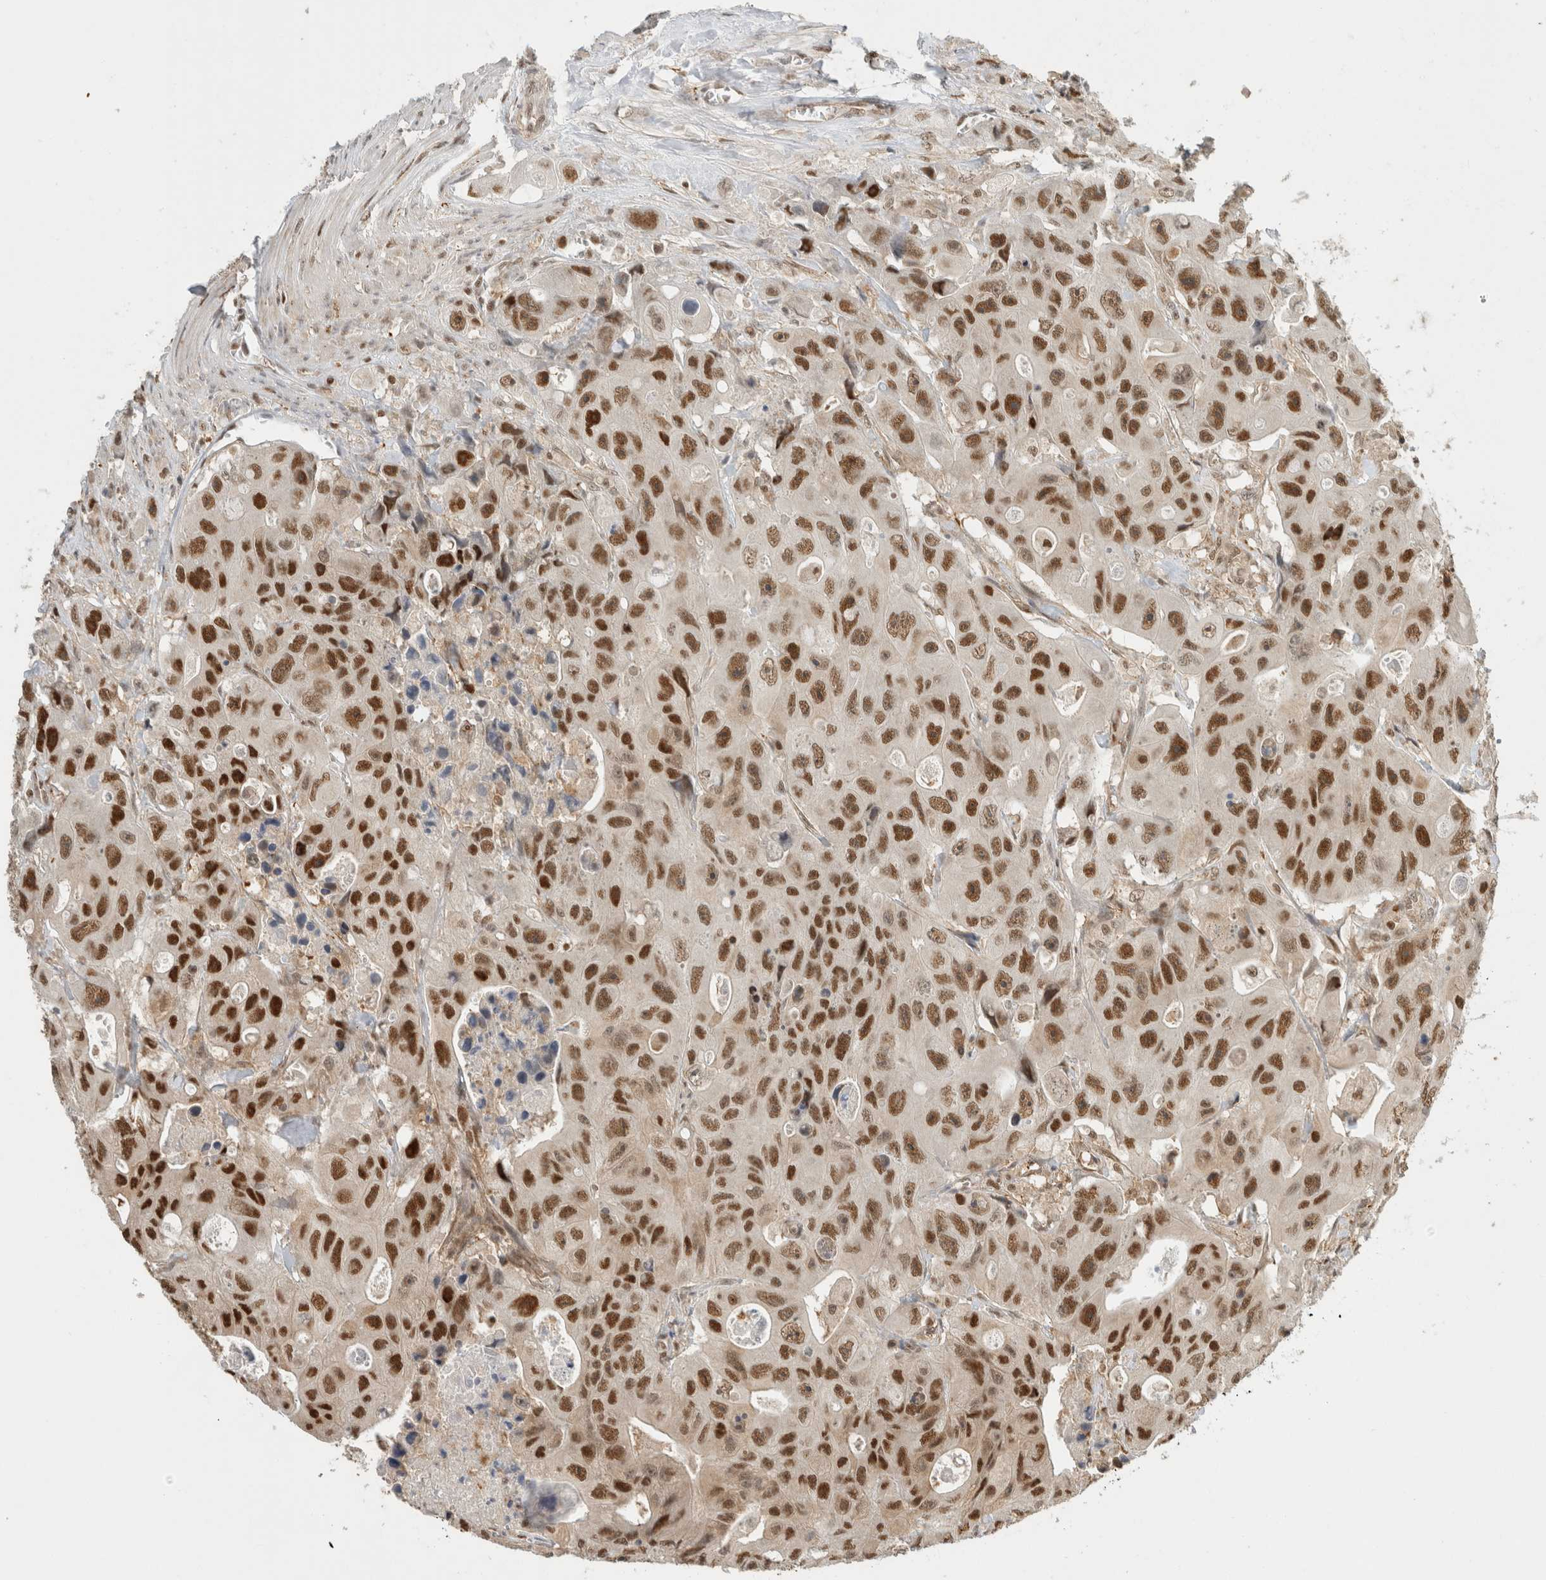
{"staining": {"intensity": "strong", "quantity": ">75%", "location": "nuclear"}, "tissue": "colorectal cancer", "cell_type": "Tumor cells", "image_type": "cancer", "snomed": [{"axis": "morphology", "description": "Adenocarcinoma, NOS"}, {"axis": "topography", "description": "Colon"}], "caption": "Colorectal cancer (adenocarcinoma) stained with a brown dye shows strong nuclear positive expression in about >75% of tumor cells.", "gene": "SNRNP40", "patient": {"sex": "female", "age": 46}}